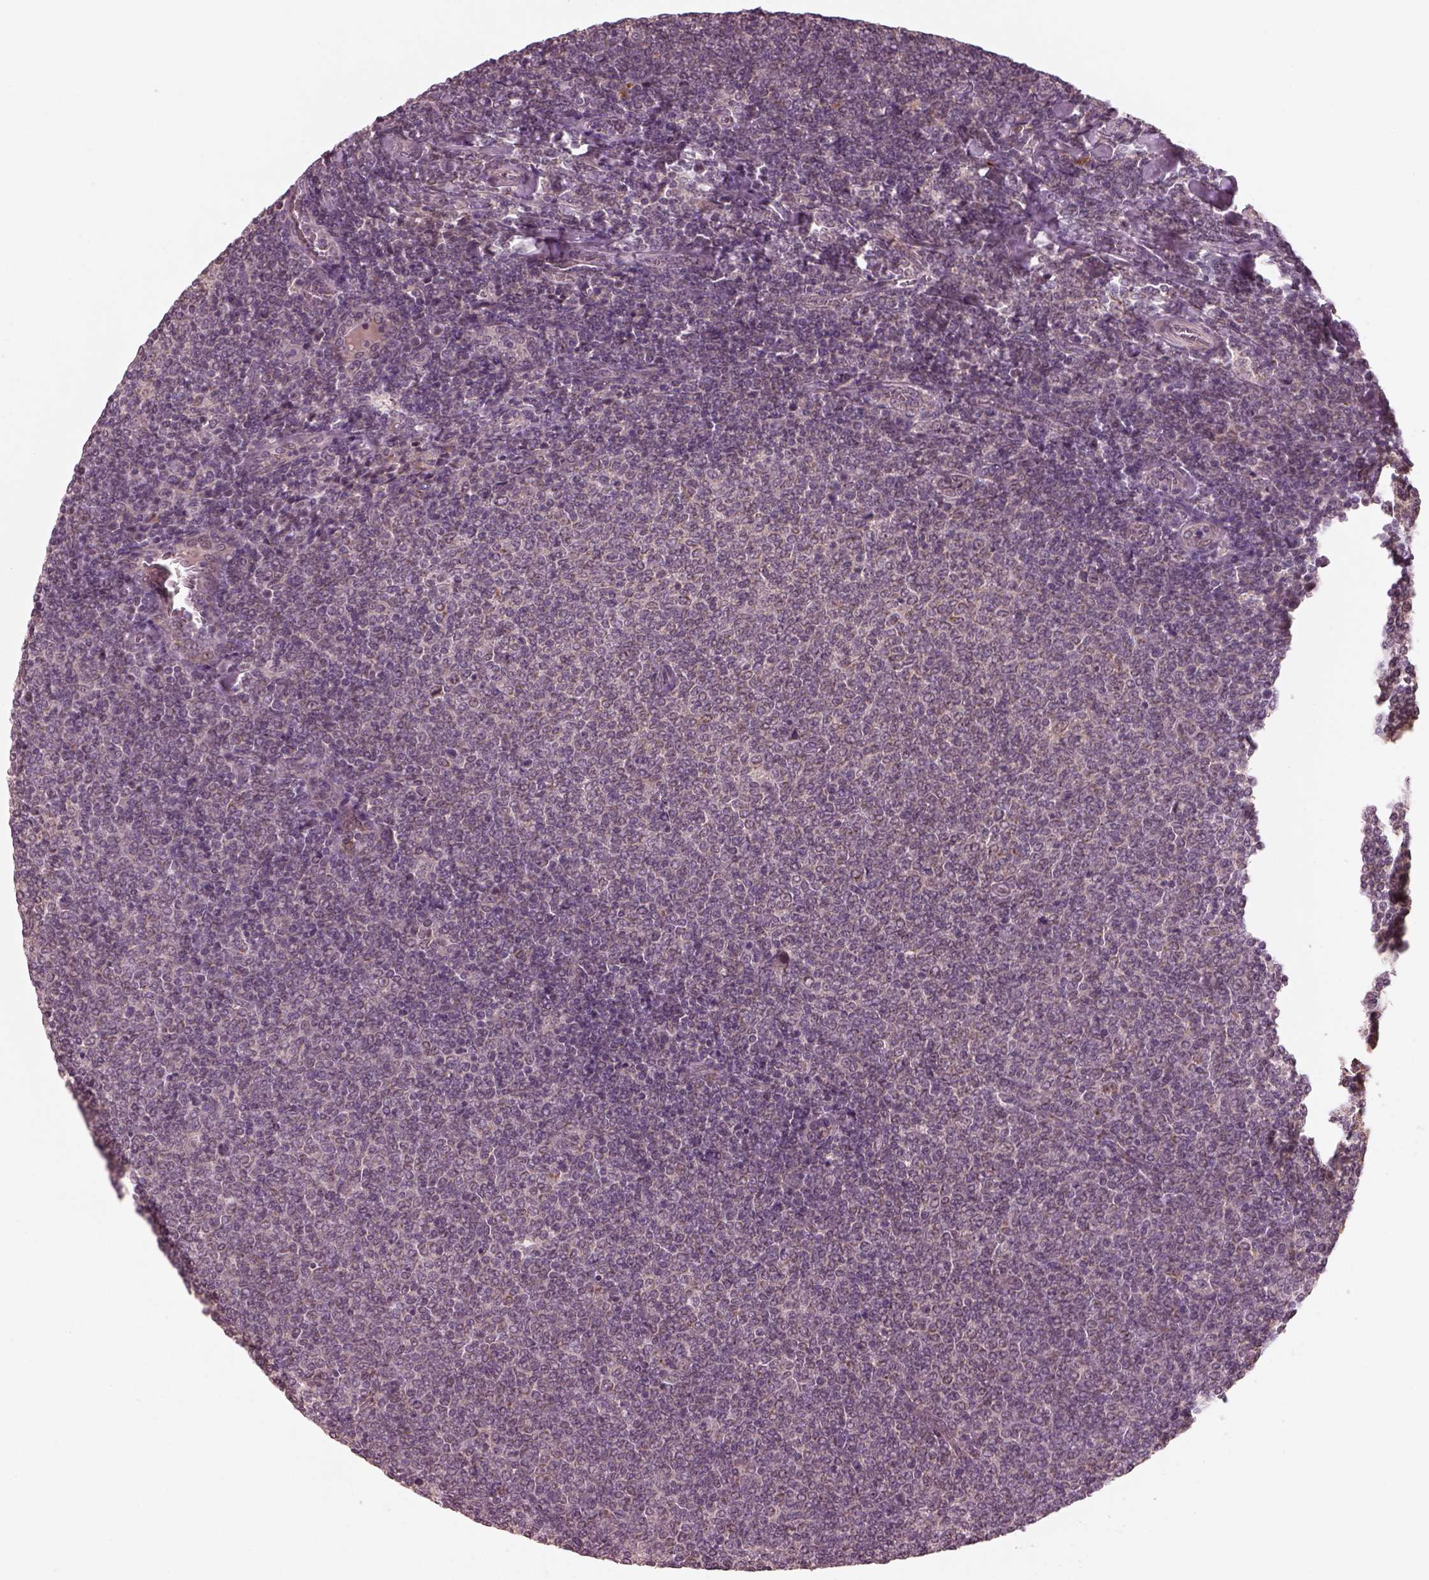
{"staining": {"intensity": "negative", "quantity": "none", "location": "none"}, "tissue": "lymphoma", "cell_type": "Tumor cells", "image_type": "cancer", "snomed": [{"axis": "morphology", "description": "Malignant lymphoma, non-Hodgkin's type, Low grade"}, {"axis": "topography", "description": "Lymph node"}], "caption": "IHC image of lymphoma stained for a protein (brown), which displays no positivity in tumor cells.", "gene": "SLC25A46", "patient": {"sex": "male", "age": 52}}